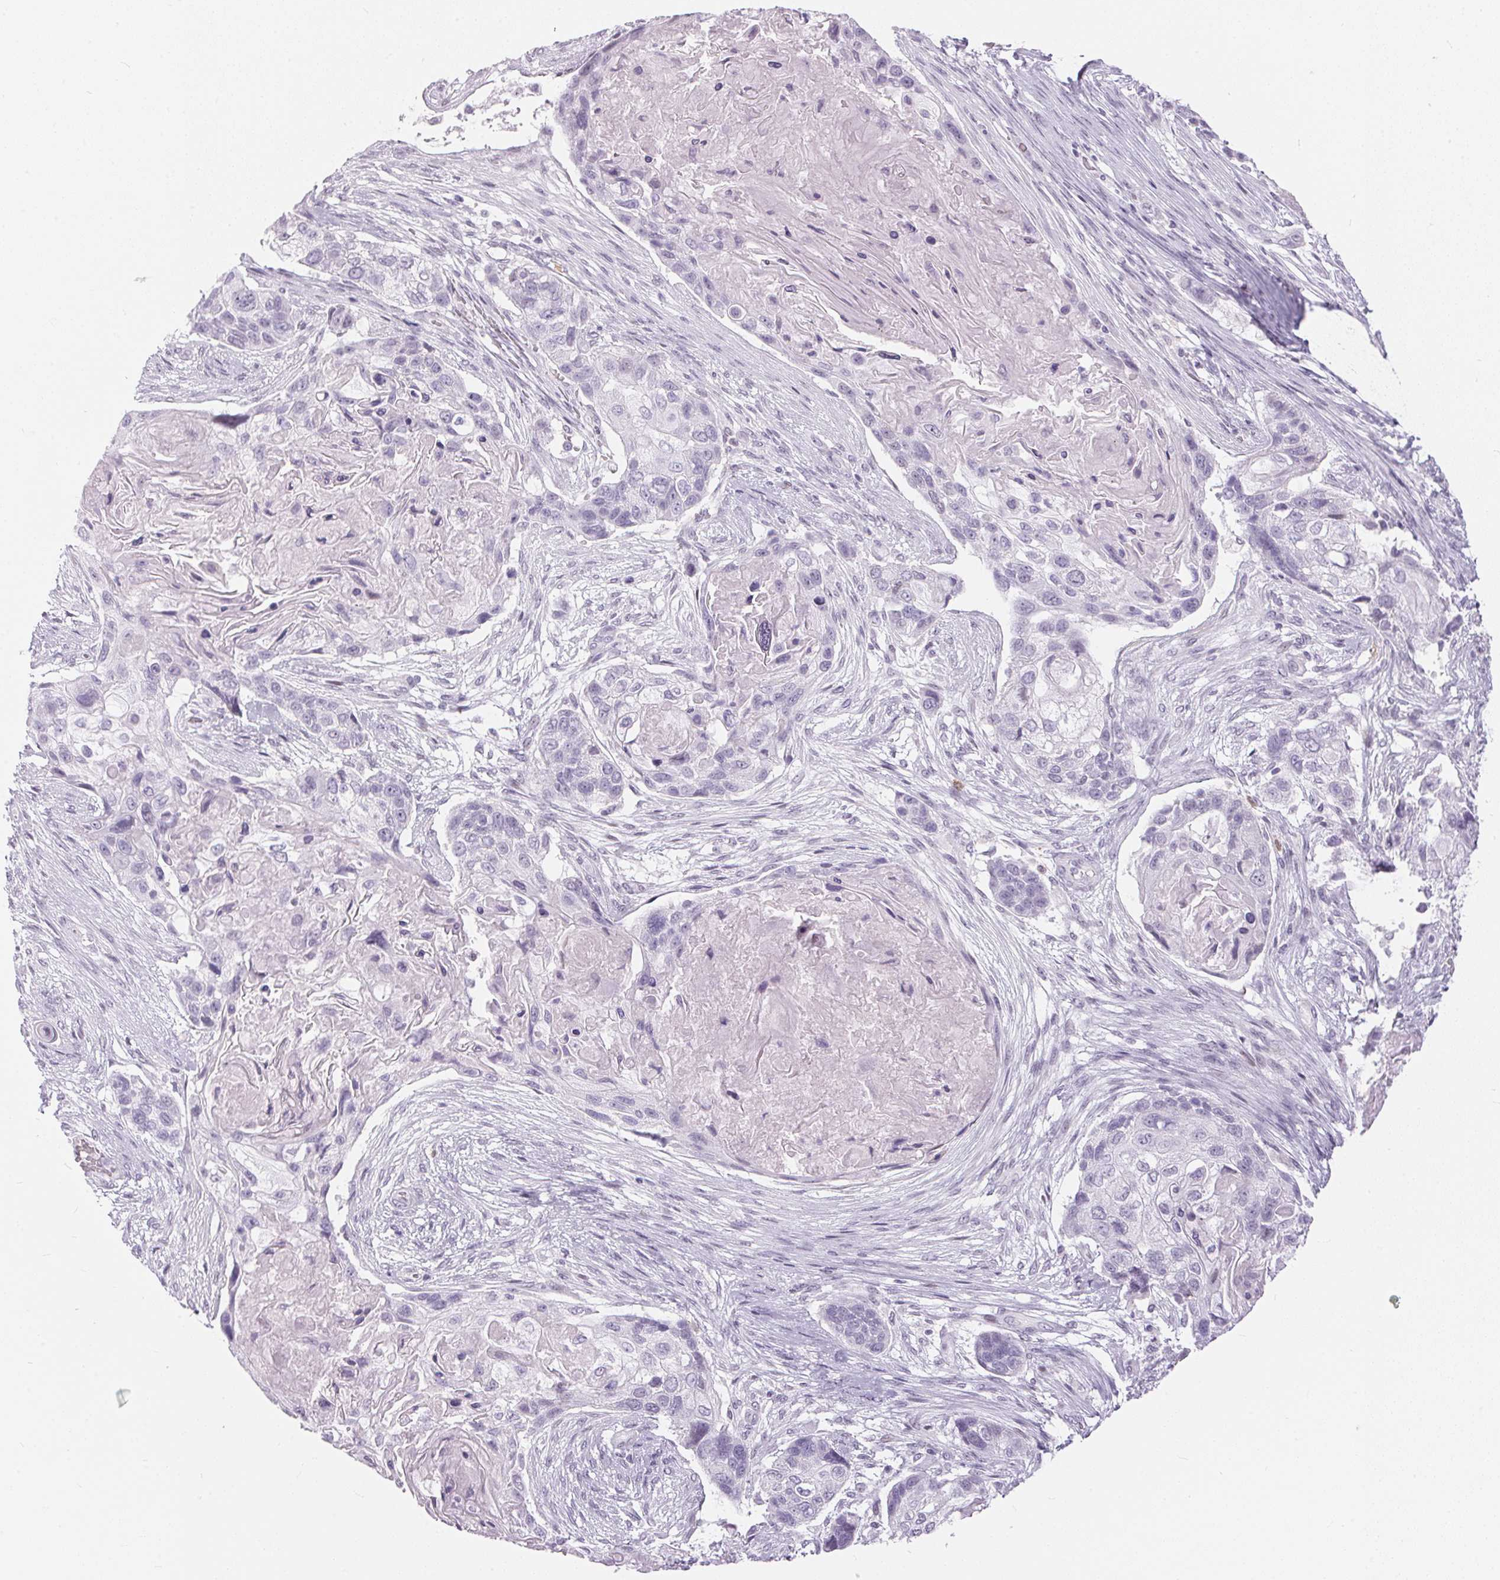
{"staining": {"intensity": "negative", "quantity": "none", "location": "none"}, "tissue": "lung cancer", "cell_type": "Tumor cells", "image_type": "cancer", "snomed": [{"axis": "morphology", "description": "Squamous cell carcinoma, NOS"}, {"axis": "topography", "description": "Lung"}], "caption": "Photomicrograph shows no protein expression in tumor cells of squamous cell carcinoma (lung) tissue. The staining was performed using DAB (3,3'-diaminobenzidine) to visualize the protein expression in brown, while the nuclei were stained in blue with hematoxylin (Magnification: 20x).", "gene": "CADPS", "patient": {"sex": "male", "age": 69}}